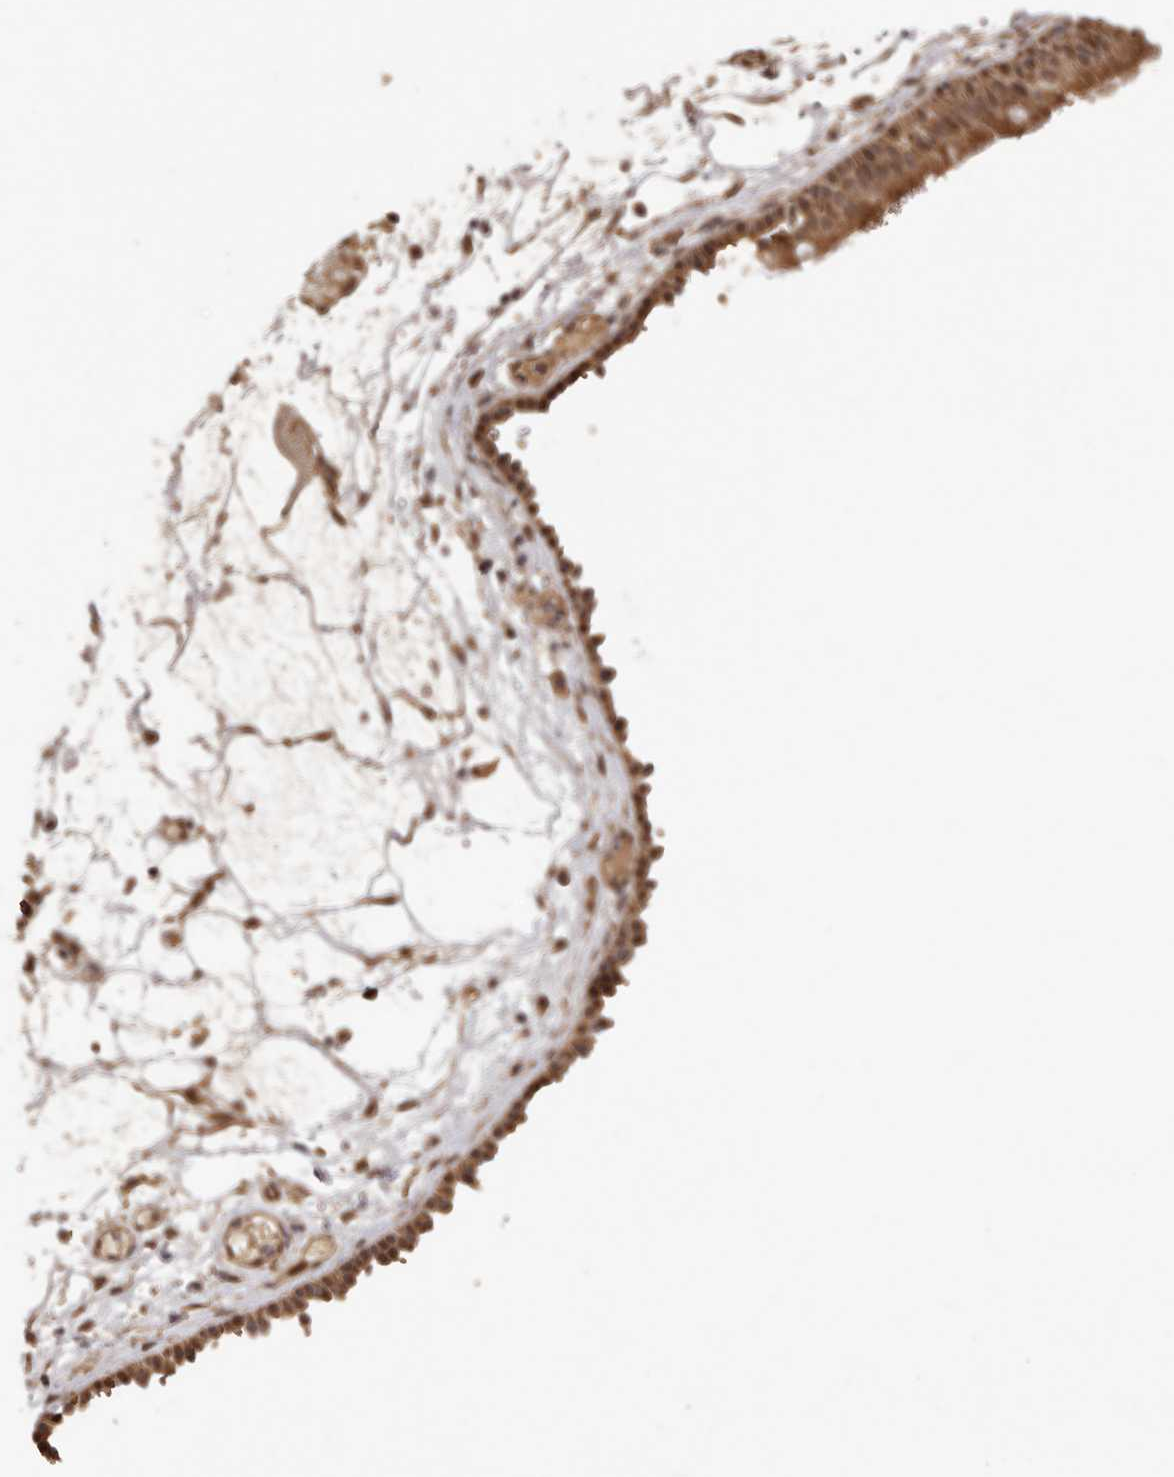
{"staining": {"intensity": "moderate", "quantity": ">75%", "location": "cytoplasmic/membranous,nuclear"}, "tissue": "nasopharynx", "cell_type": "Respiratory epithelial cells", "image_type": "normal", "snomed": [{"axis": "morphology", "description": "Normal tissue, NOS"}, {"axis": "morphology", "description": "Inflammation, NOS"}, {"axis": "morphology", "description": "Malignant melanoma, Metastatic site"}, {"axis": "topography", "description": "Nasopharynx"}], "caption": "A micrograph of nasopharynx stained for a protein exhibits moderate cytoplasmic/membranous,nuclear brown staining in respiratory epithelial cells.", "gene": "UBR2", "patient": {"sex": "male", "age": 70}}